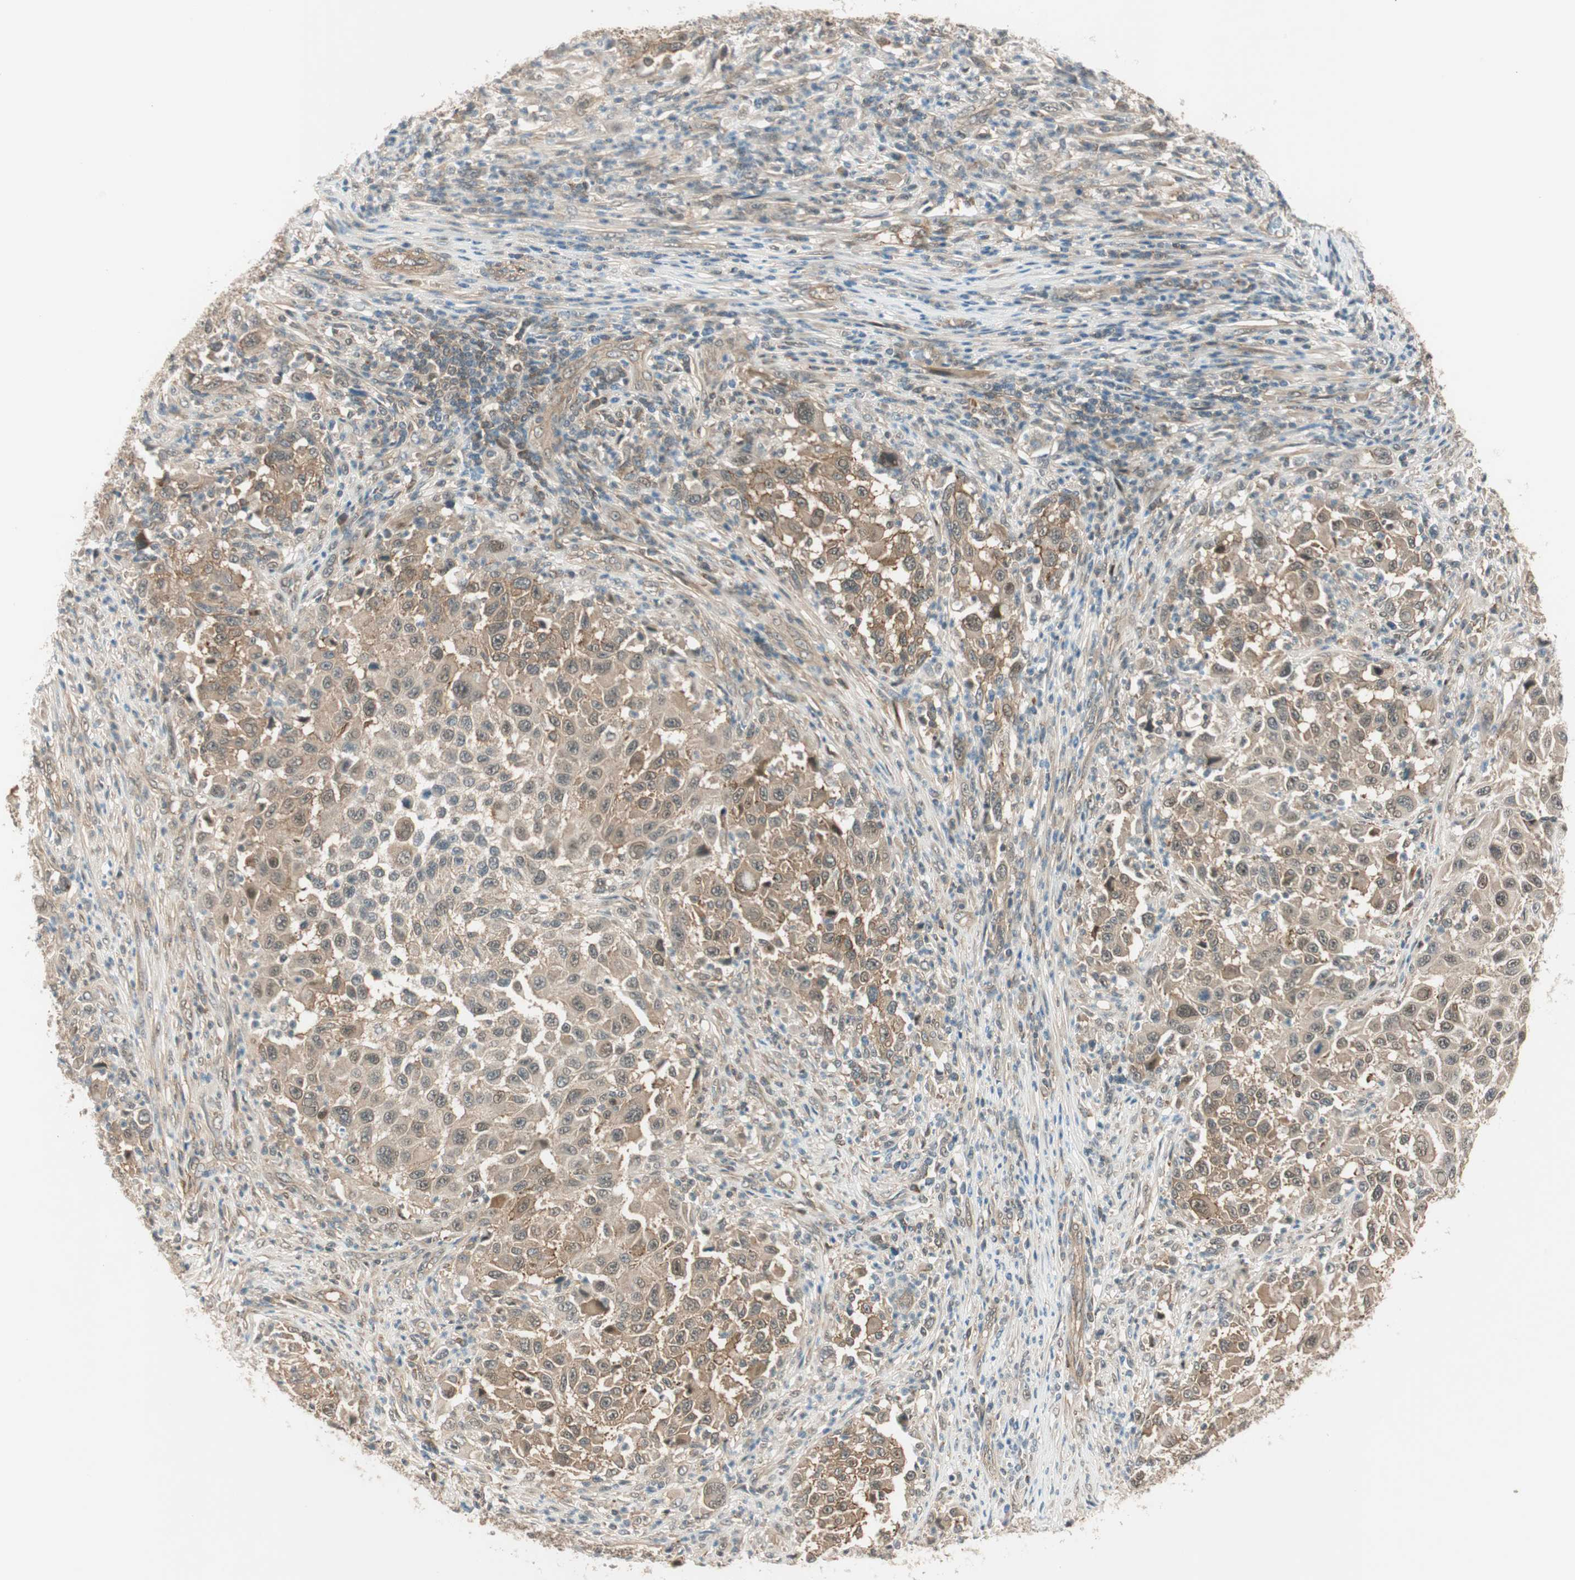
{"staining": {"intensity": "moderate", "quantity": ">75%", "location": "cytoplasmic/membranous,nuclear"}, "tissue": "melanoma", "cell_type": "Tumor cells", "image_type": "cancer", "snomed": [{"axis": "morphology", "description": "Malignant melanoma, Metastatic site"}, {"axis": "topography", "description": "Lymph node"}], "caption": "Malignant melanoma (metastatic site) was stained to show a protein in brown. There is medium levels of moderate cytoplasmic/membranous and nuclear positivity in approximately >75% of tumor cells.", "gene": "PSMD8", "patient": {"sex": "male", "age": 61}}